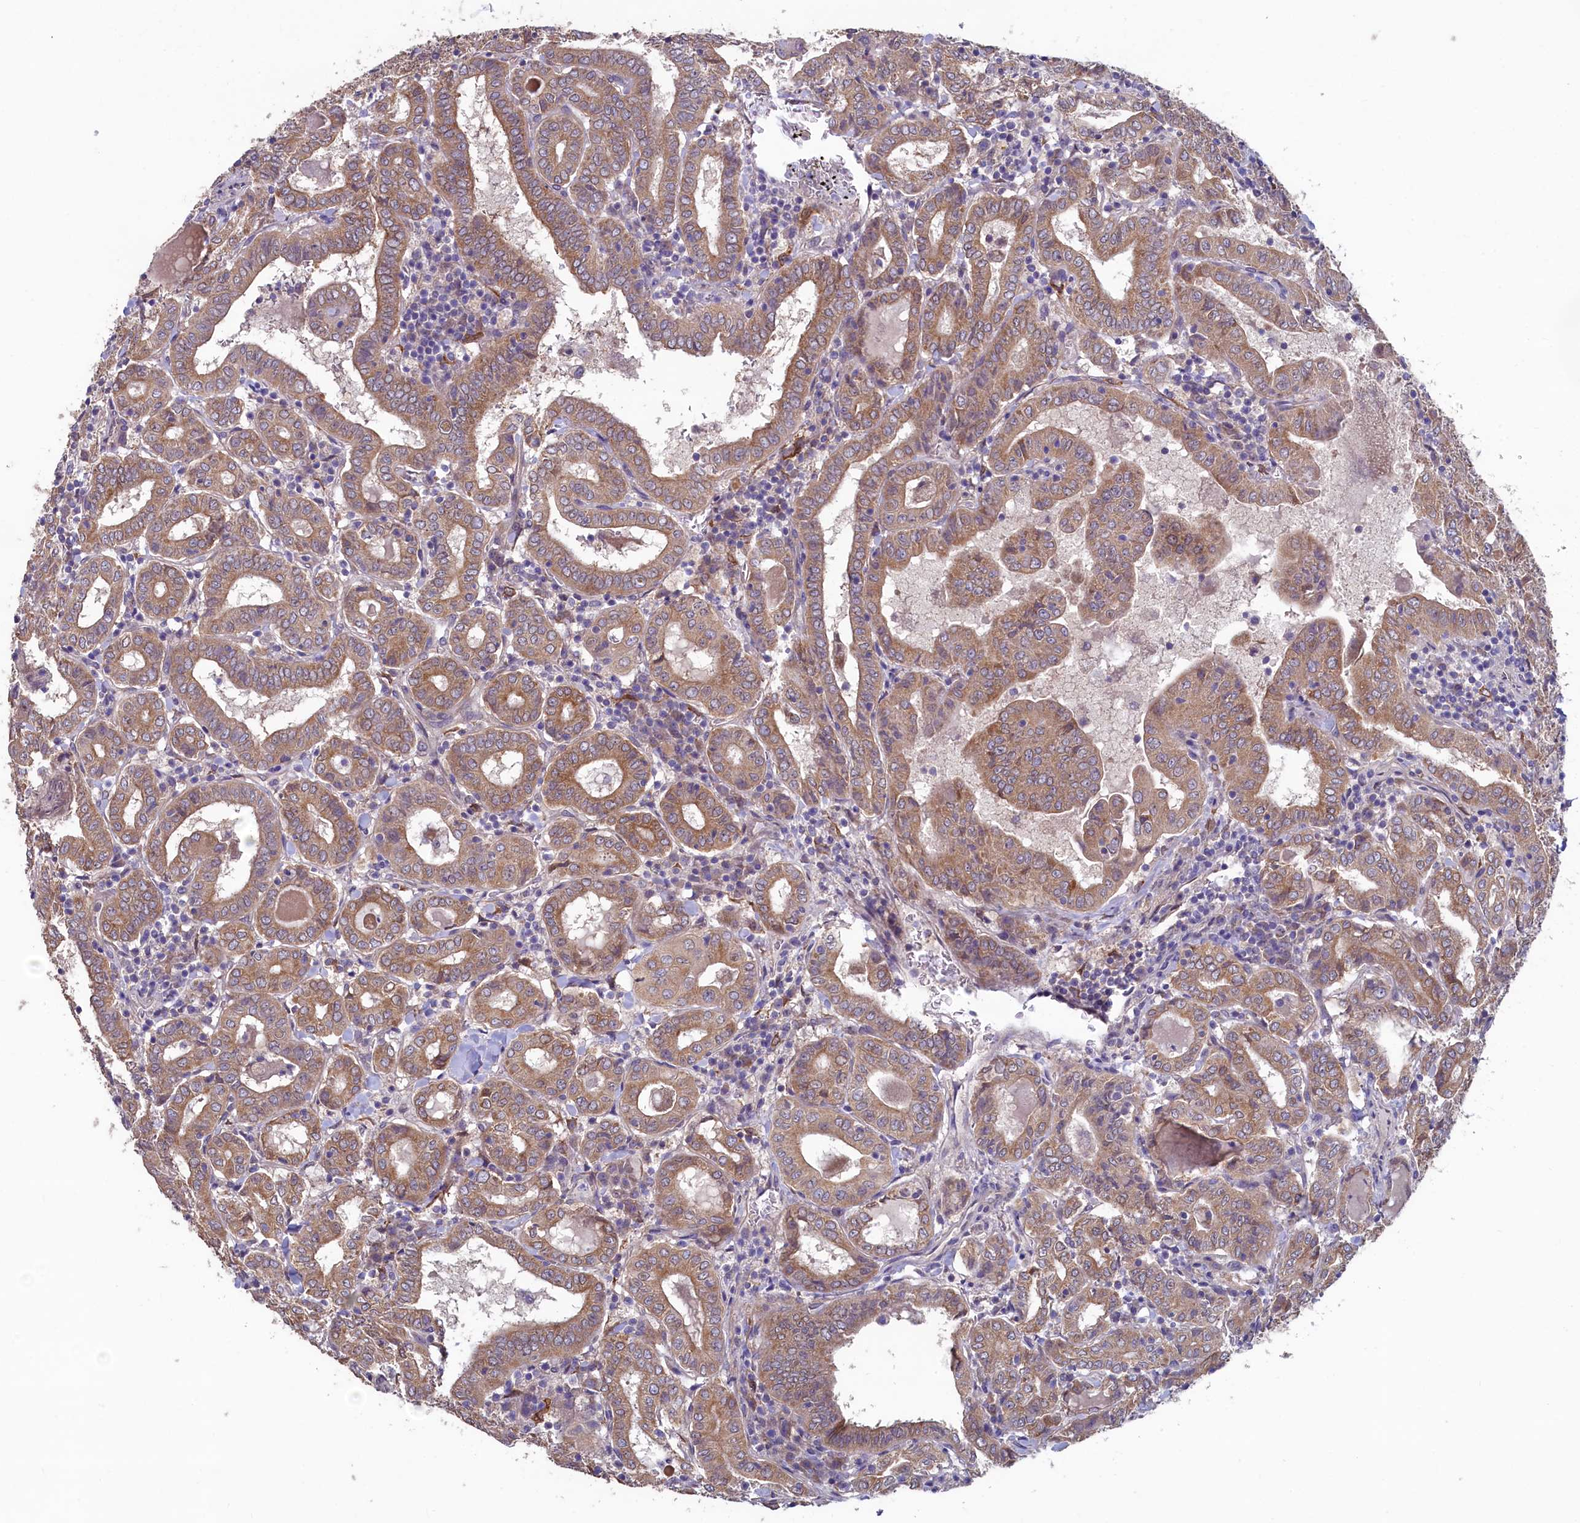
{"staining": {"intensity": "moderate", "quantity": ">75%", "location": "cytoplasmic/membranous"}, "tissue": "thyroid cancer", "cell_type": "Tumor cells", "image_type": "cancer", "snomed": [{"axis": "morphology", "description": "Papillary adenocarcinoma, NOS"}, {"axis": "topography", "description": "Thyroid gland"}], "caption": "Thyroid cancer (papillary adenocarcinoma) tissue exhibits moderate cytoplasmic/membranous positivity in approximately >75% of tumor cells, visualized by immunohistochemistry.", "gene": "SPATA2L", "patient": {"sex": "female", "age": 72}}